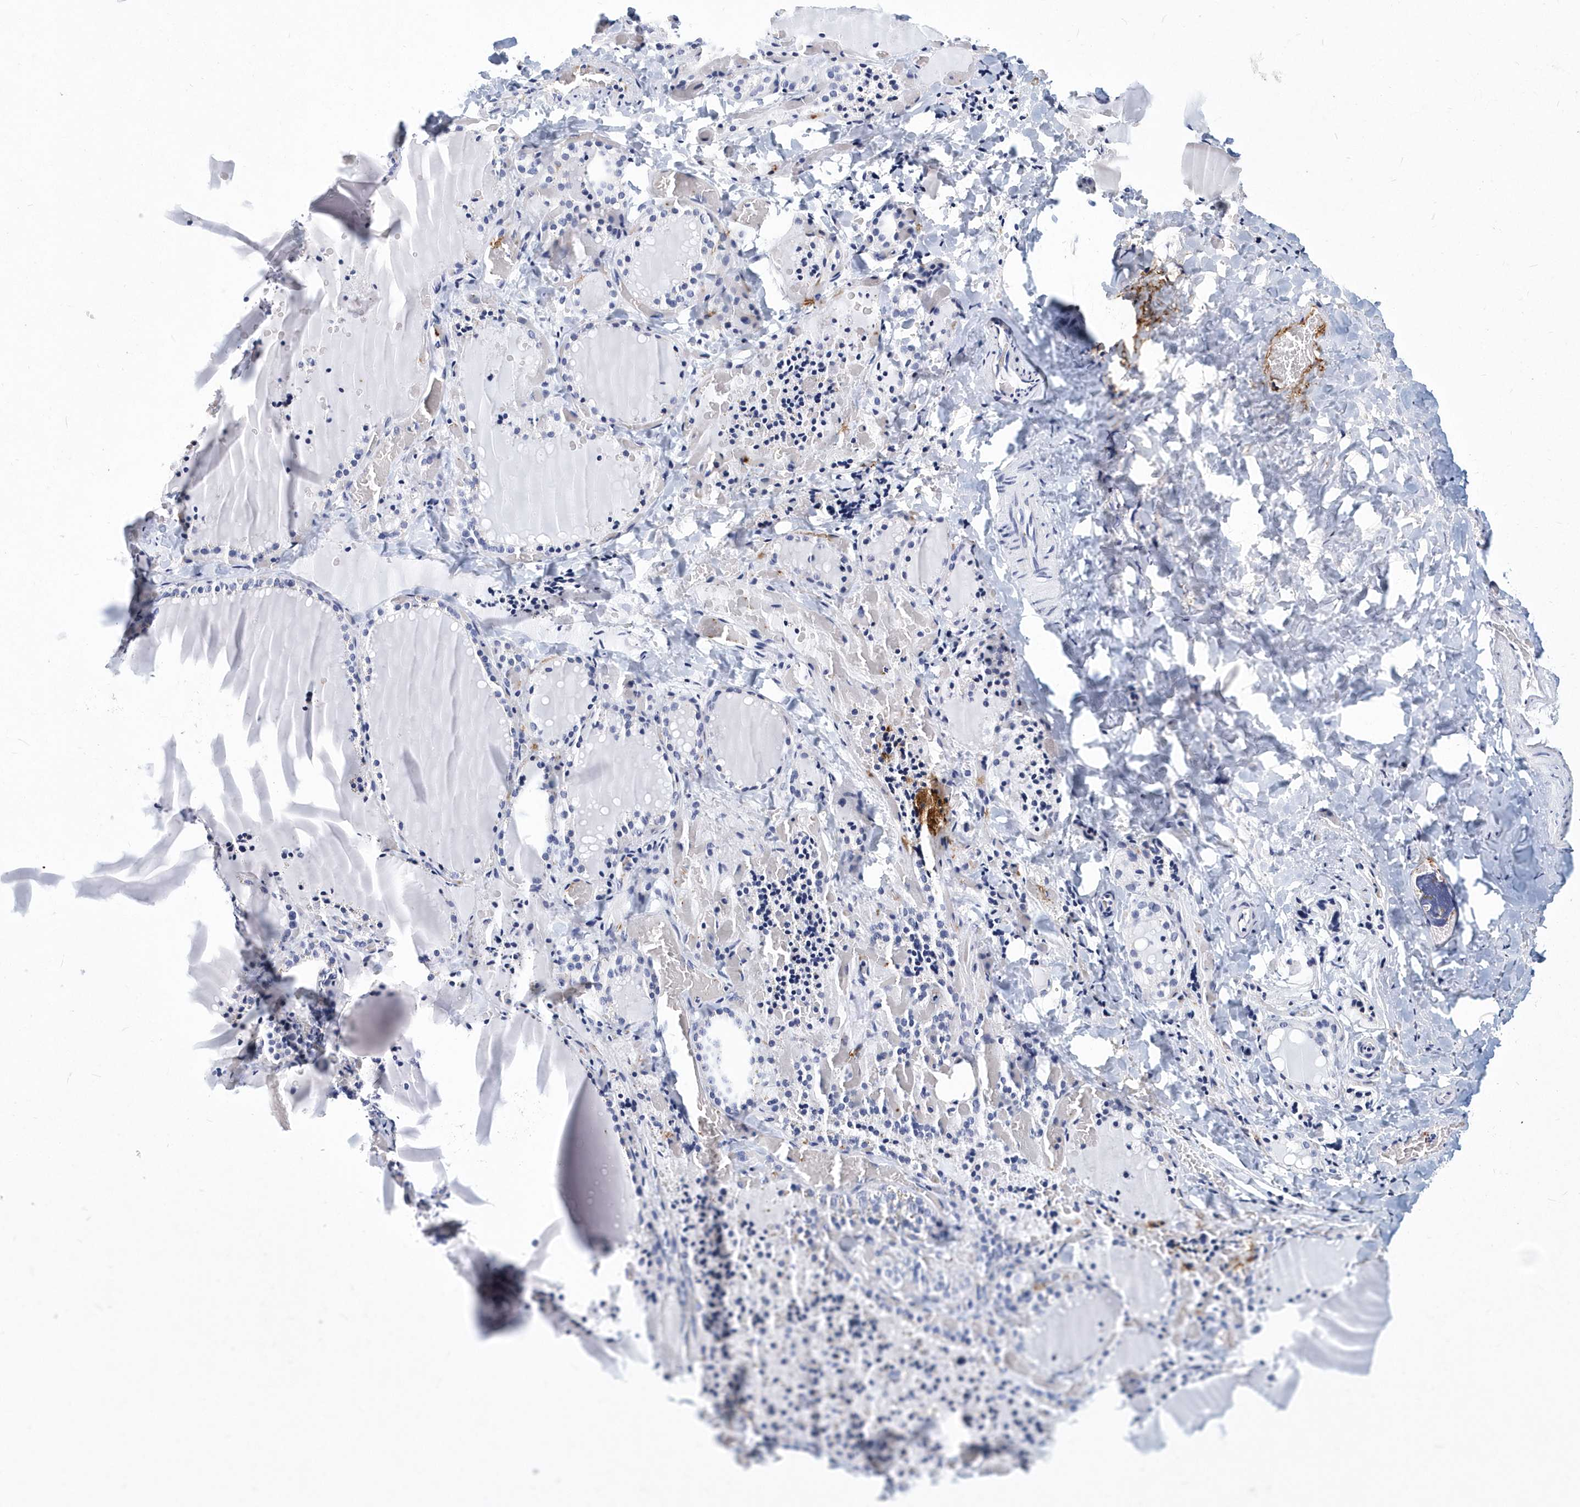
{"staining": {"intensity": "negative", "quantity": "none", "location": "none"}, "tissue": "thyroid gland", "cell_type": "Glandular cells", "image_type": "normal", "snomed": [{"axis": "morphology", "description": "Normal tissue, NOS"}, {"axis": "topography", "description": "Thyroid gland"}], "caption": "Glandular cells are negative for brown protein staining in normal thyroid gland.", "gene": "ITGA2B", "patient": {"sex": "female", "age": 22}}